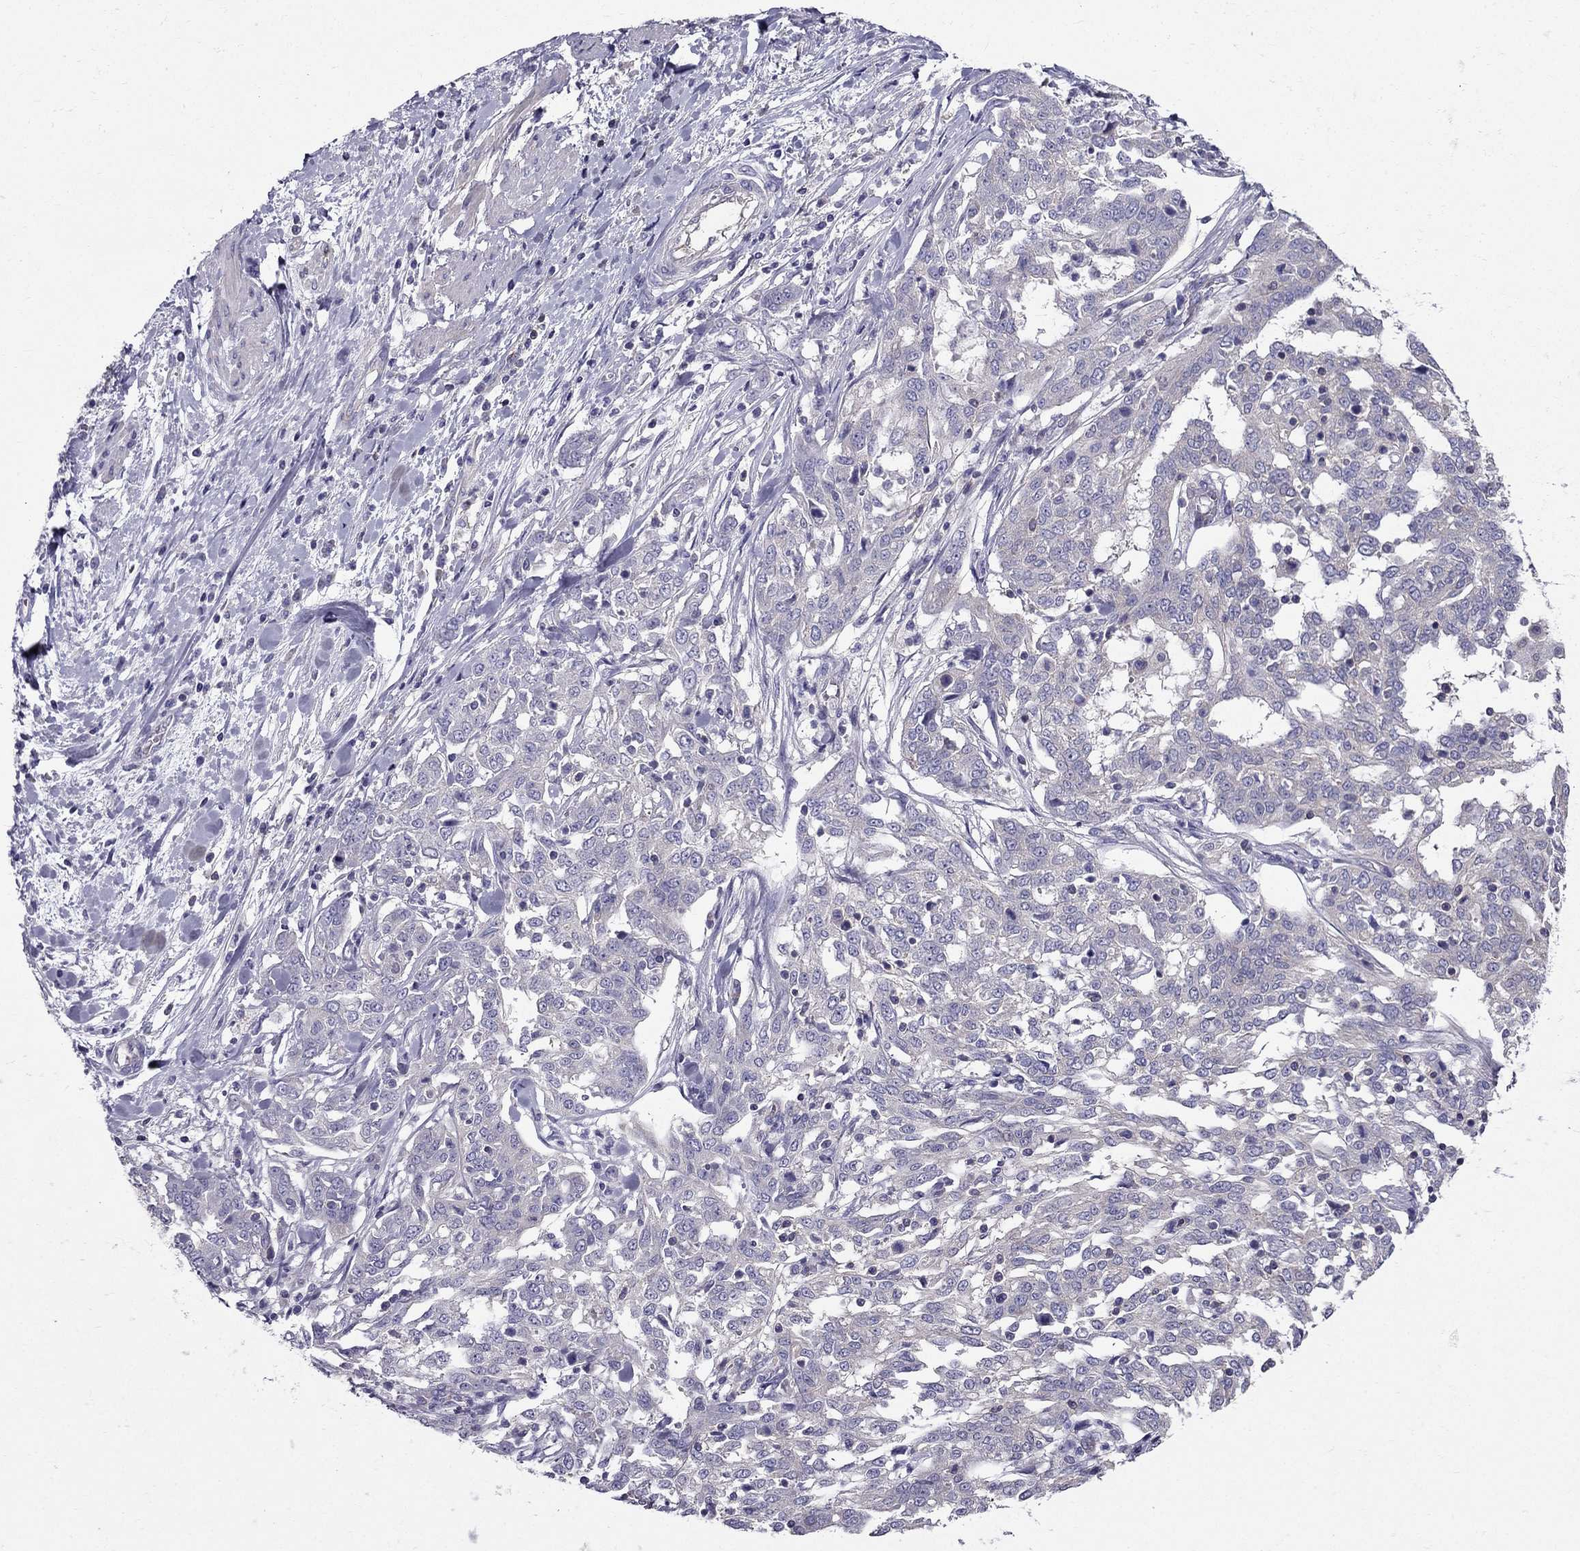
{"staining": {"intensity": "negative", "quantity": "none", "location": "none"}, "tissue": "ovarian cancer", "cell_type": "Tumor cells", "image_type": "cancer", "snomed": [{"axis": "morphology", "description": "Cystadenocarcinoma, serous, NOS"}, {"axis": "topography", "description": "Ovary"}], "caption": "High magnification brightfield microscopy of ovarian serous cystadenocarcinoma stained with DAB (3,3'-diaminobenzidine) (brown) and counterstained with hematoxylin (blue): tumor cells show no significant expression.", "gene": "AAK1", "patient": {"sex": "female", "age": 67}}